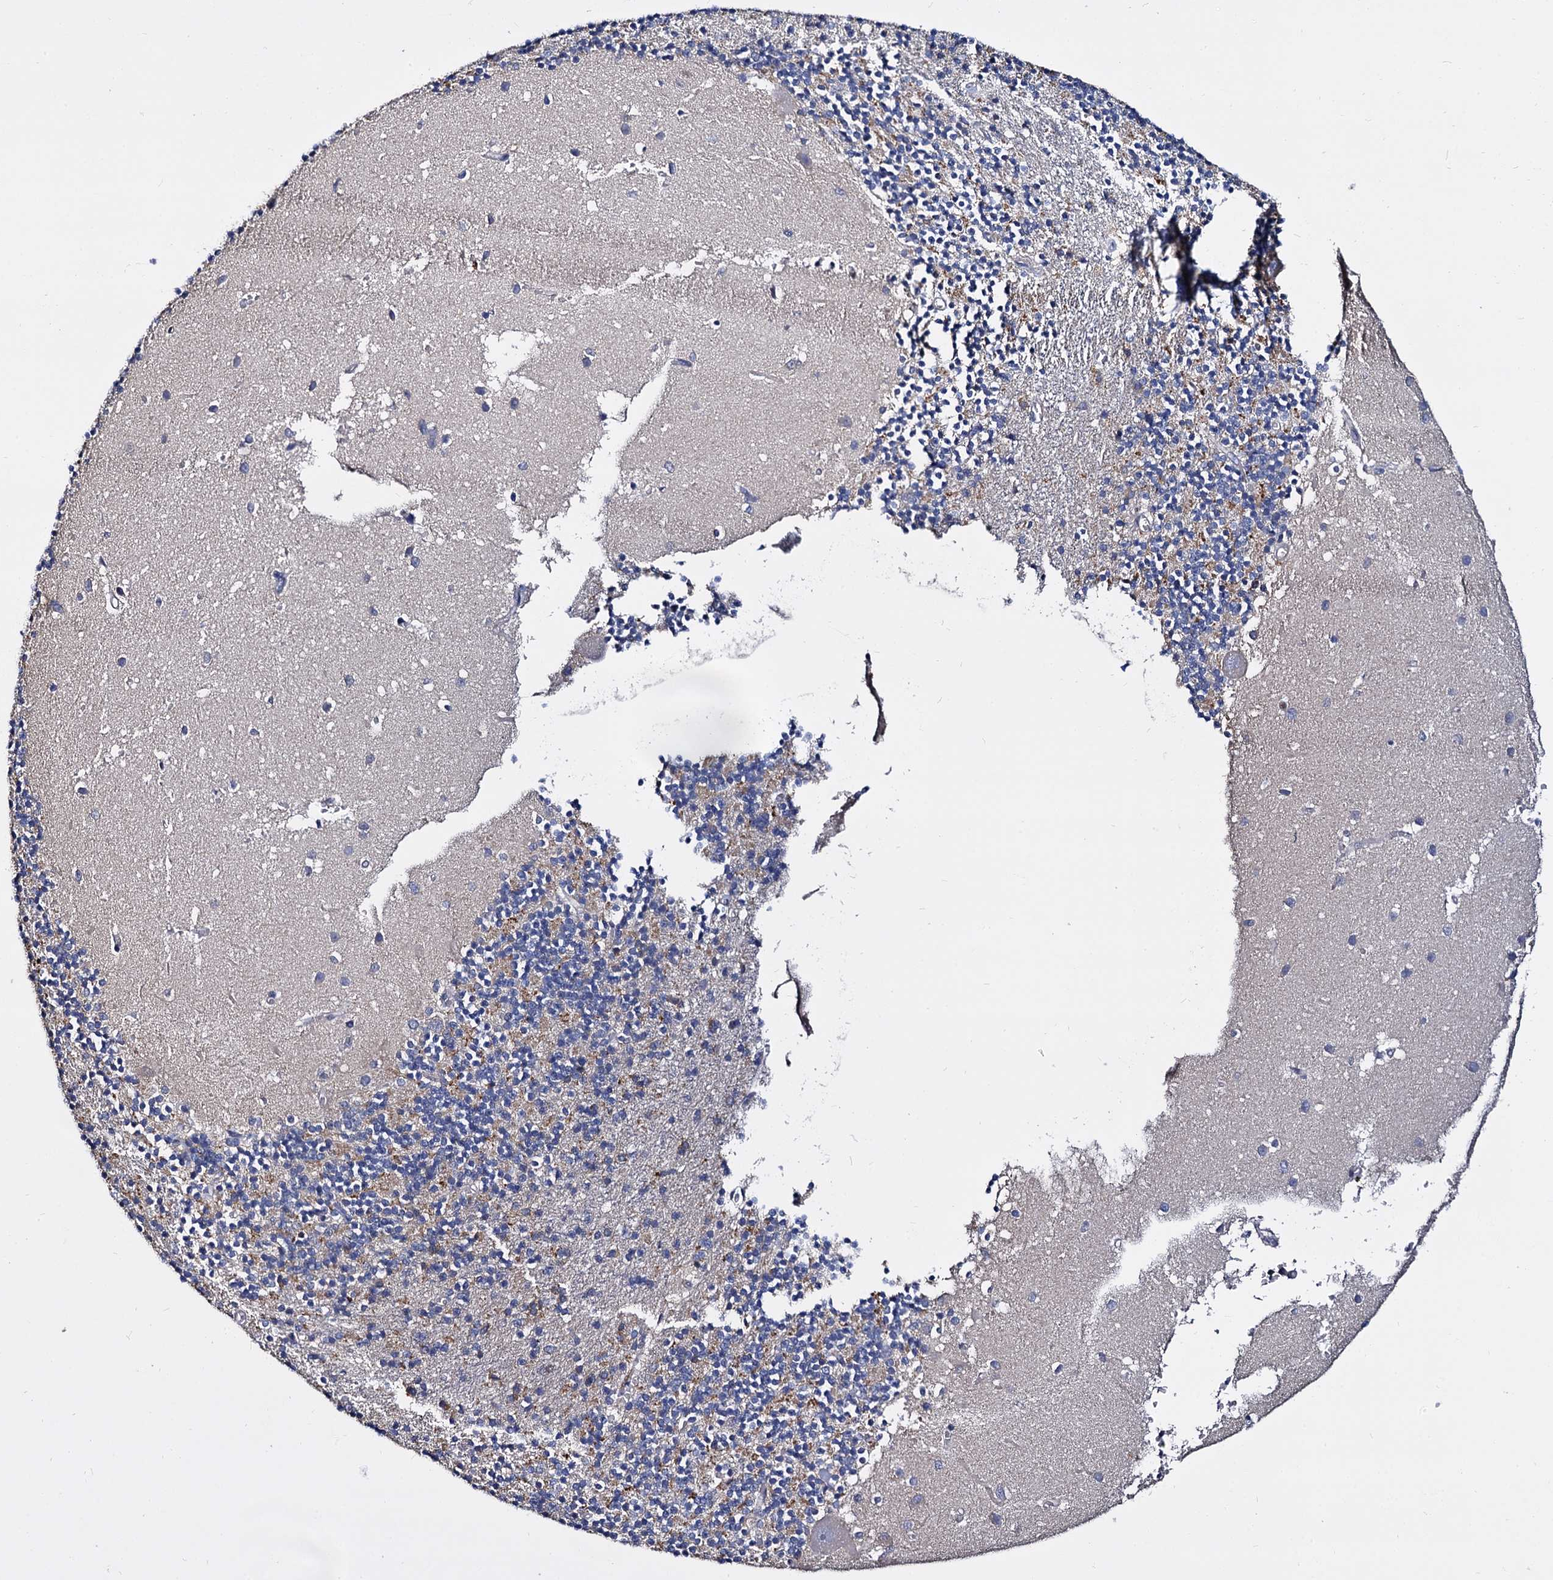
{"staining": {"intensity": "negative", "quantity": "none", "location": "none"}, "tissue": "cerebellum", "cell_type": "Cells in granular layer", "image_type": "normal", "snomed": [{"axis": "morphology", "description": "Normal tissue, NOS"}, {"axis": "topography", "description": "Cerebellum"}], "caption": "This is a photomicrograph of immunohistochemistry staining of benign cerebellum, which shows no positivity in cells in granular layer.", "gene": "ANKRD13A", "patient": {"sex": "male", "age": 54}}